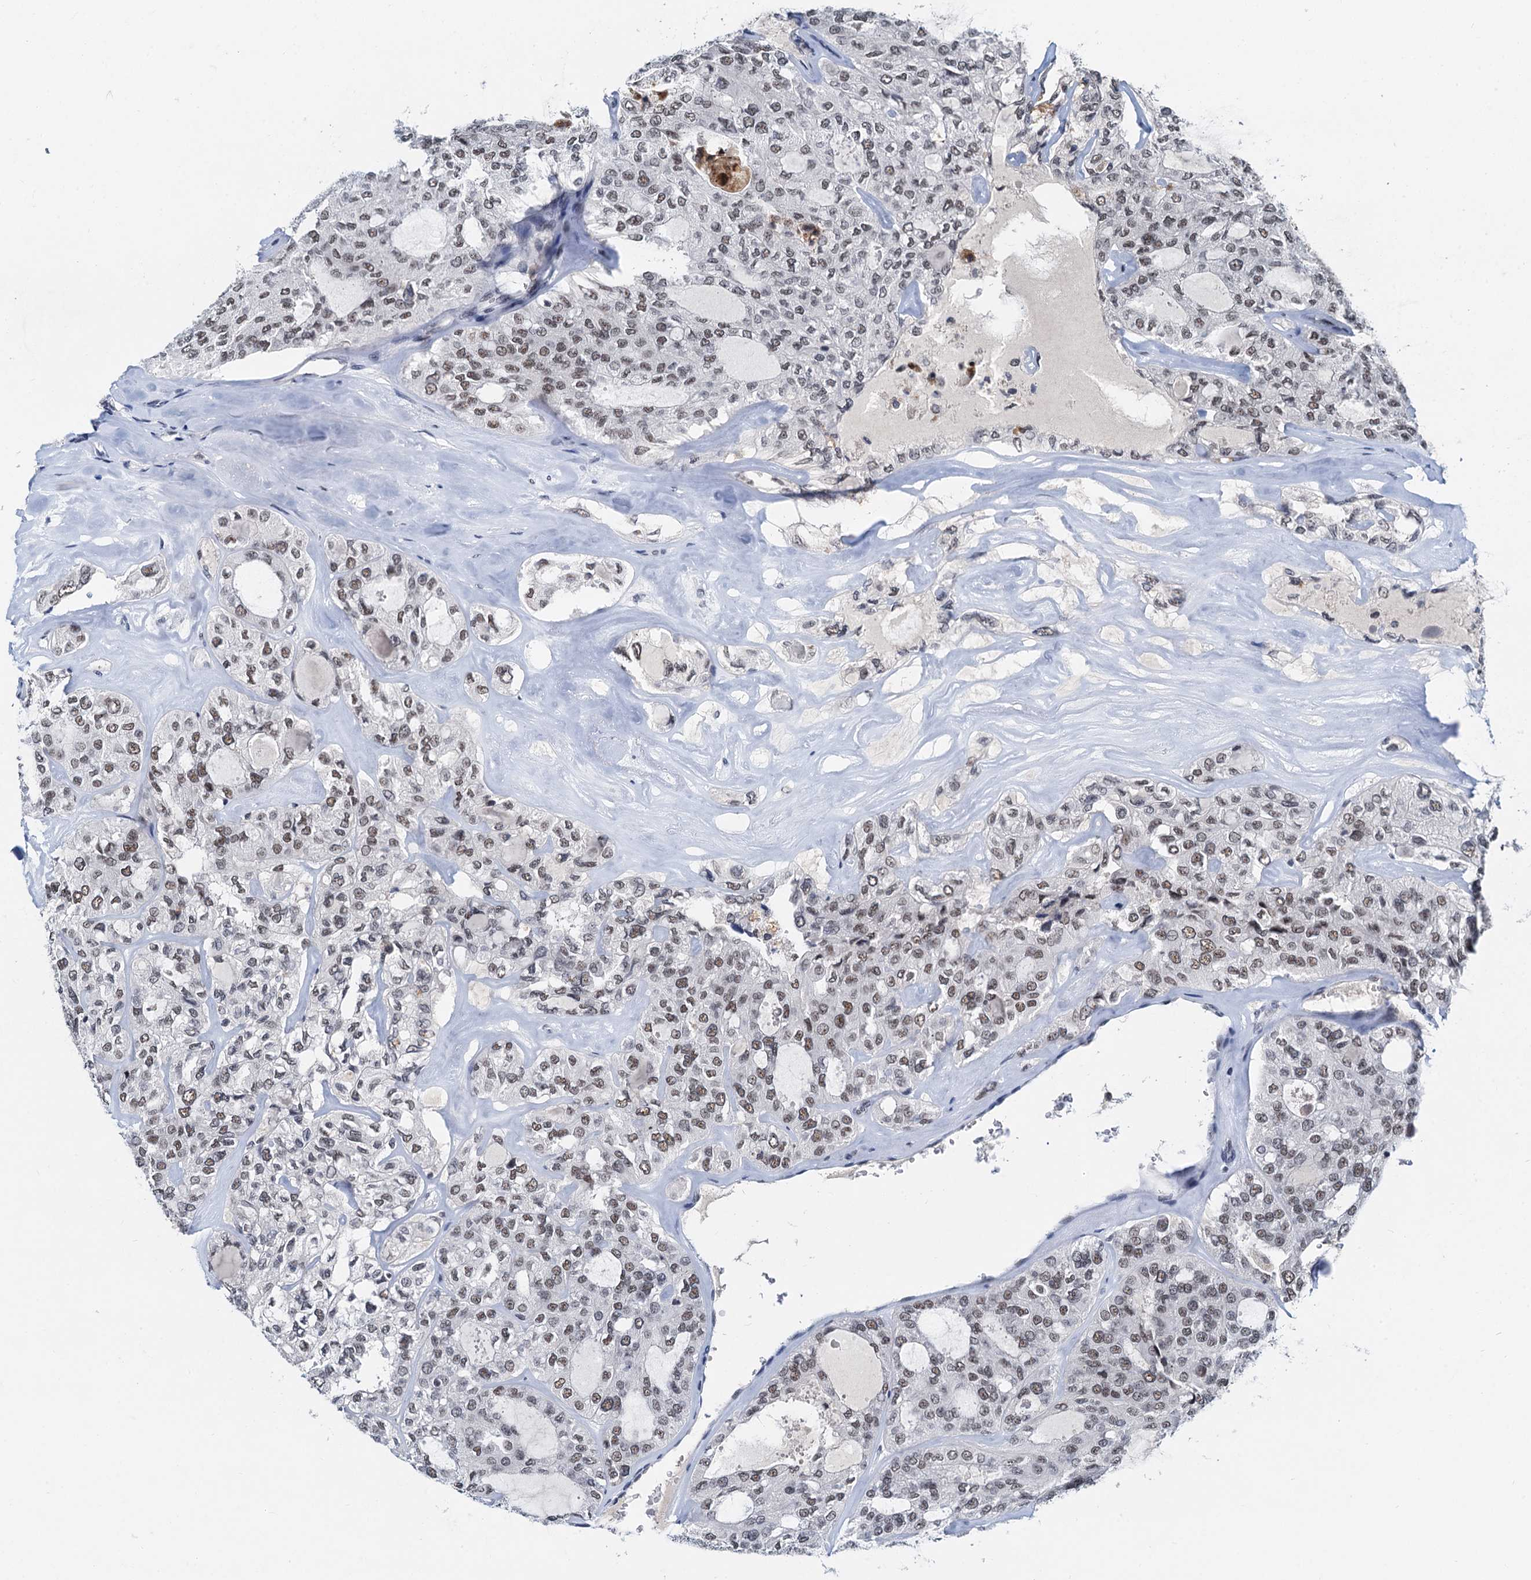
{"staining": {"intensity": "weak", "quantity": ">75%", "location": "nuclear"}, "tissue": "thyroid cancer", "cell_type": "Tumor cells", "image_type": "cancer", "snomed": [{"axis": "morphology", "description": "Follicular adenoma carcinoma, NOS"}, {"axis": "topography", "description": "Thyroid gland"}], "caption": "About >75% of tumor cells in thyroid follicular adenoma carcinoma show weak nuclear protein expression as visualized by brown immunohistochemical staining.", "gene": "SNRPD1", "patient": {"sex": "male", "age": 75}}